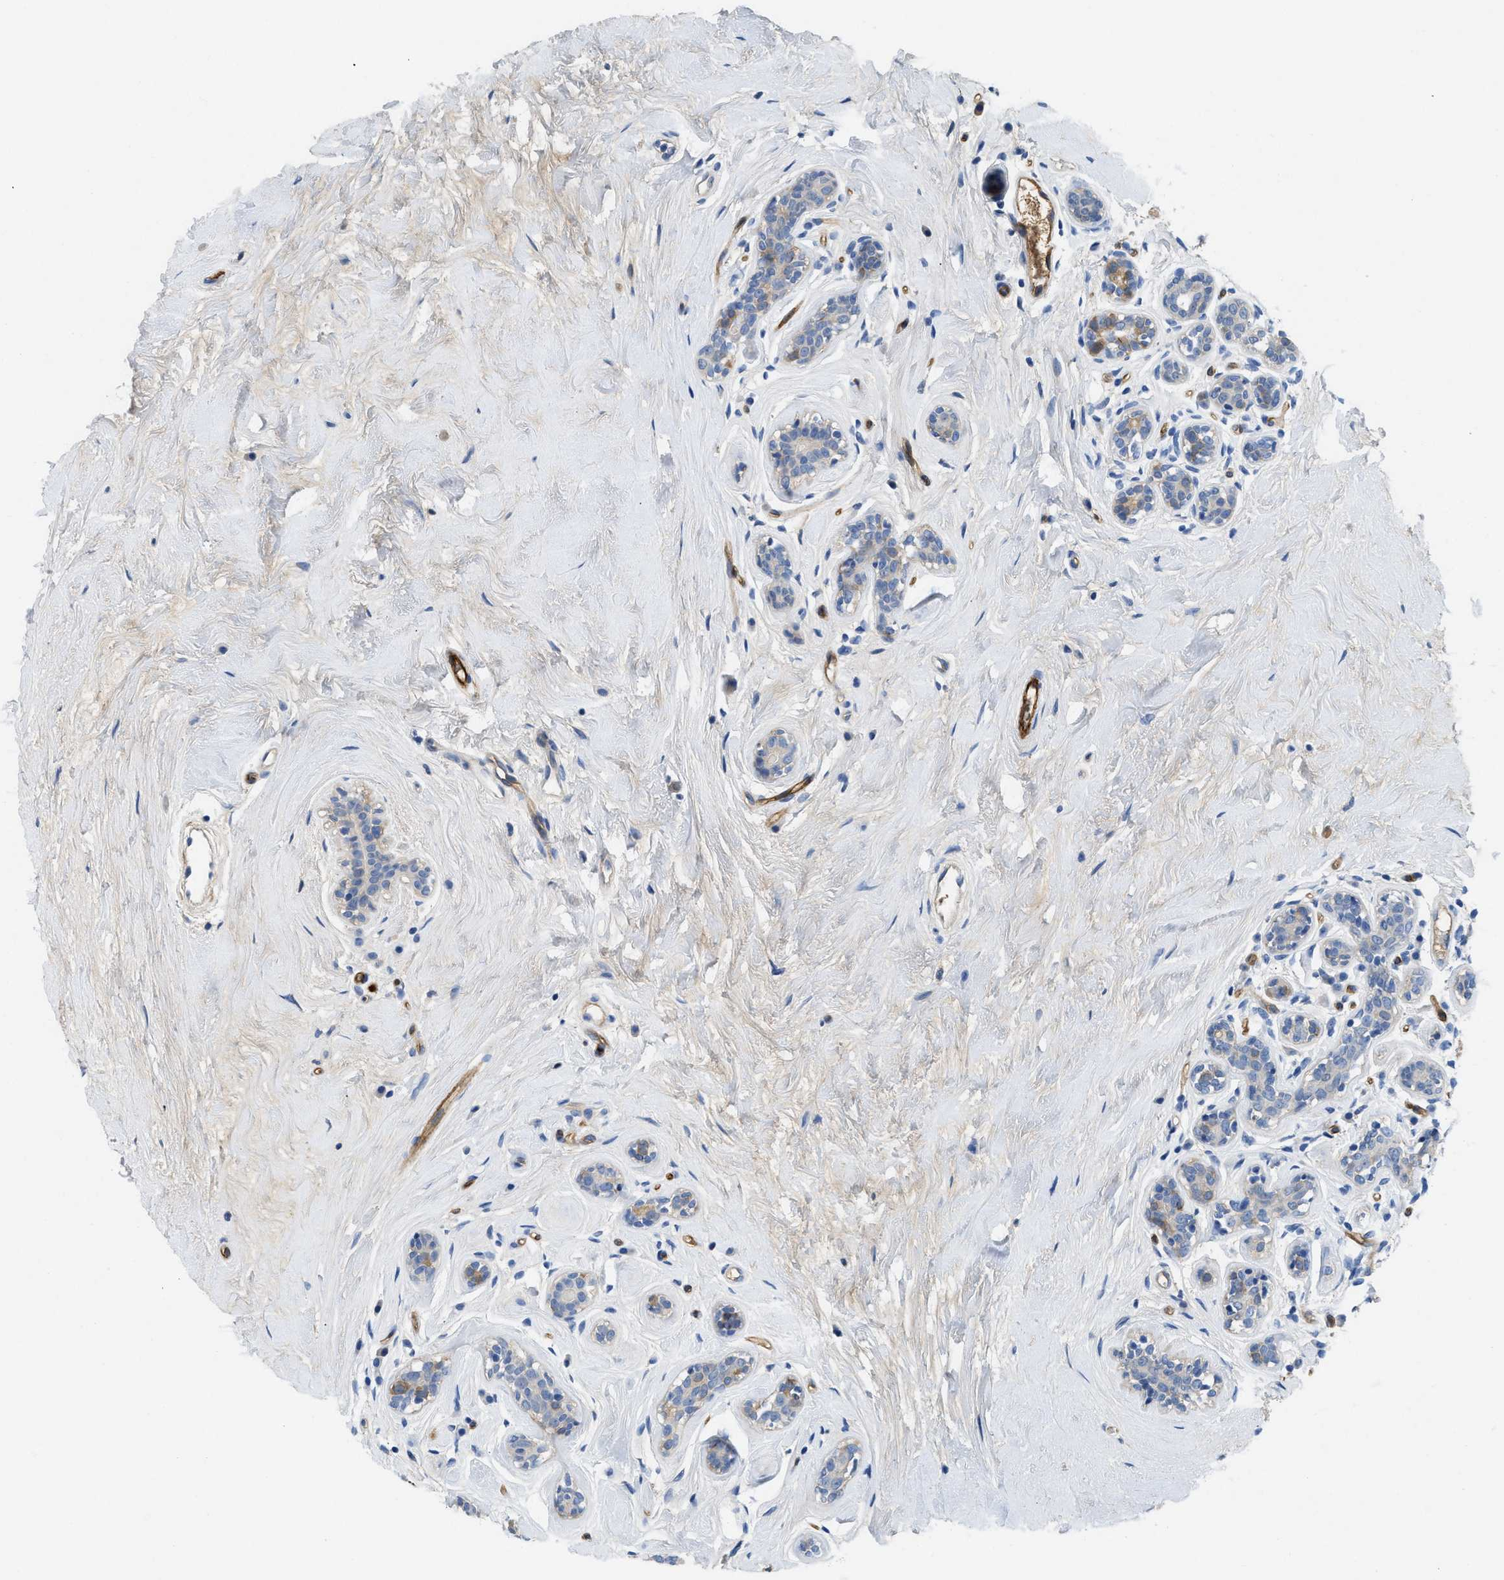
{"staining": {"intensity": "weak", "quantity": "<25%", "location": "cytoplasmic/membranous"}, "tissue": "breast cancer", "cell_type": "Tumor cells", "image_type": "cancer", "snomed": [{"axis": "morphology", "description": "Normal tissue, NOS"}, {"axis": "morphology", "description": "Duct carcinoma"}, {"axis": "topography", "description": "Breast"}], "caption": "Immunohistochemistry (IHC) photomicrograph of human breast intraductal carcinoma stained for a protein (brown), which displays no expression in tumor cells.", "gene": "SPEG", "patient": {"sex": "female", "age": 39}}